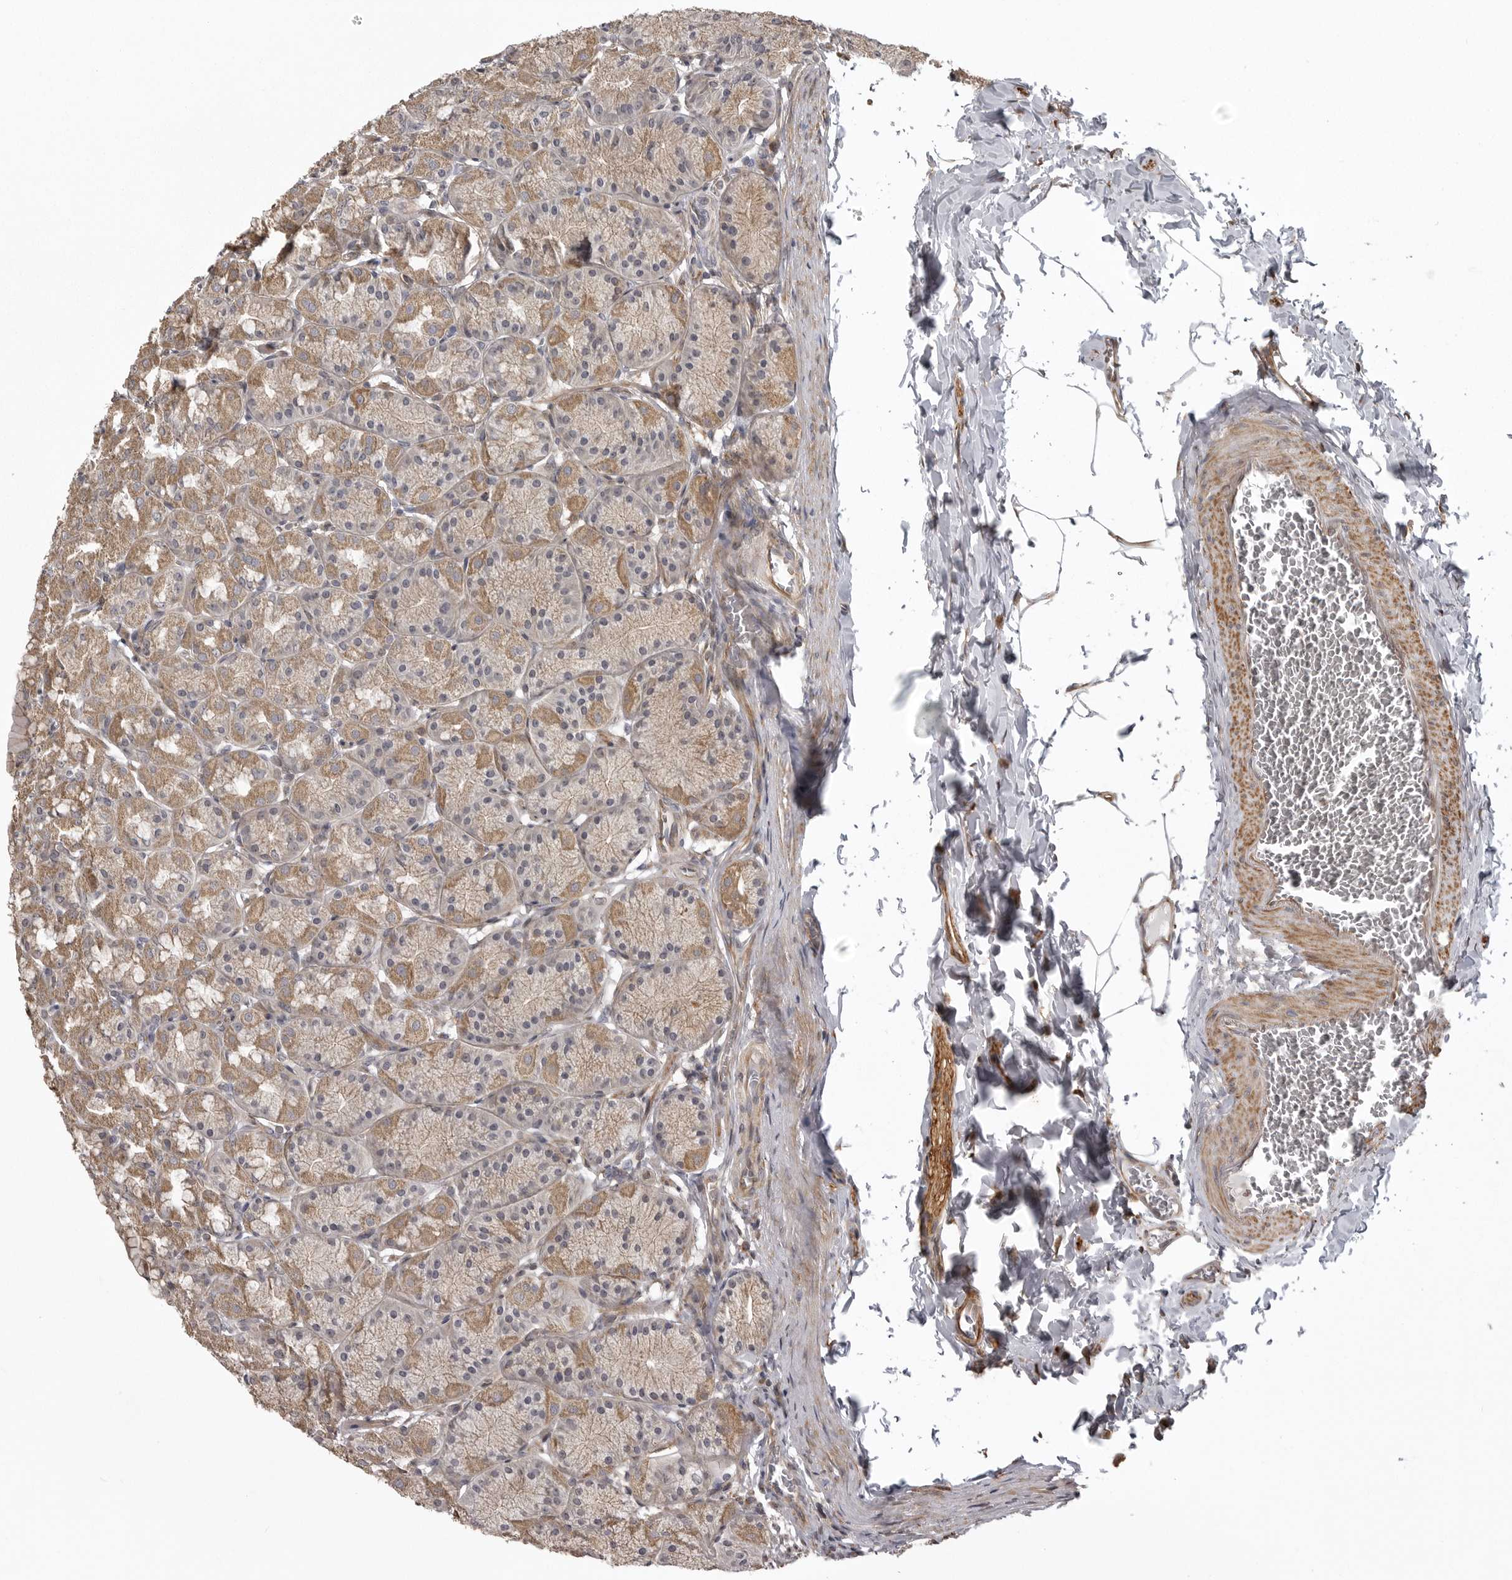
{"staining": {"intensity": "moderate", "quantity": "25%-75%", "location": "cytoplasmic/membranous"}, "tissue": "stomach", "cell_type": "Glandular cells", "image_type": "normal", "snomed": [{"axis": "morphology", "description": "Normal tissue, NOS"}, {"axis": "topography", "description": "Stomach"}], "caption": "Immunohistochemistry of benign stomach exhibits medium levels of moderate cytoplasmic/membranous expression in approximately 25%-75% of glandular cells.", "gene": "ZNRF1", "patient": {"sex": "male", "age": 42}}